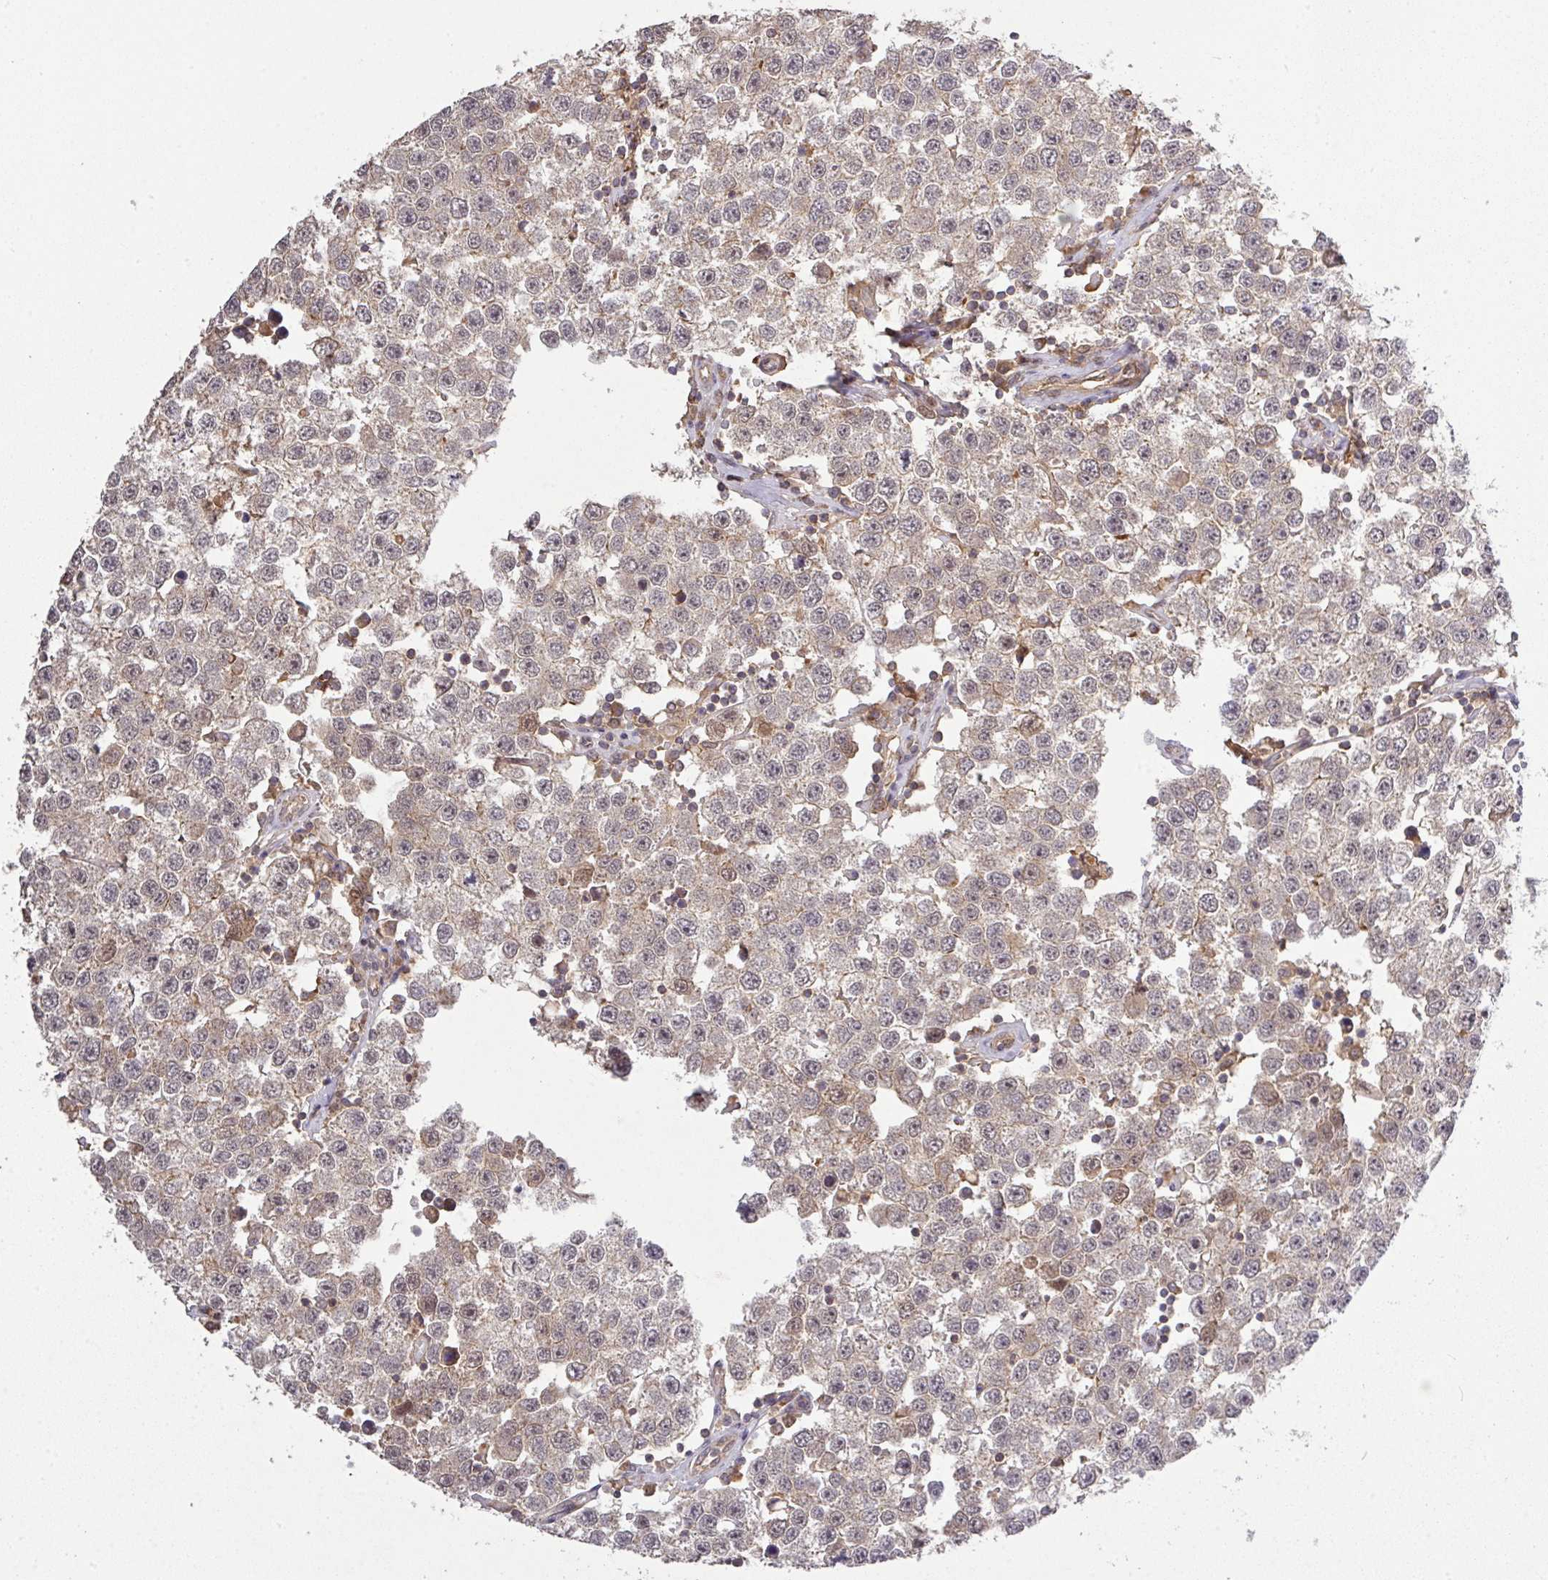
{"staining": {"intensity": "negative", "quantity": "none", "location": "none"}, "tissue": "testis cancer", "cell_type": "Tumor cells", "image_type": "cancer", "snomed": [{"axis": "morphology", "description": "Seminoma, NOS"}, {"axis": "topography", "description": "Testis"}], "caption": "This histopathology image is of testis cancer (seminoma) stained with IHC to label a protein in brown with the nuclei are counter-stained blue. There is no expression in tumor cells. (DAB immunohistochemistry visualized using brightfield microscopy, high magnification).", "gene": "ARPIN", "patient": {"sex": "male", "age": 34}}